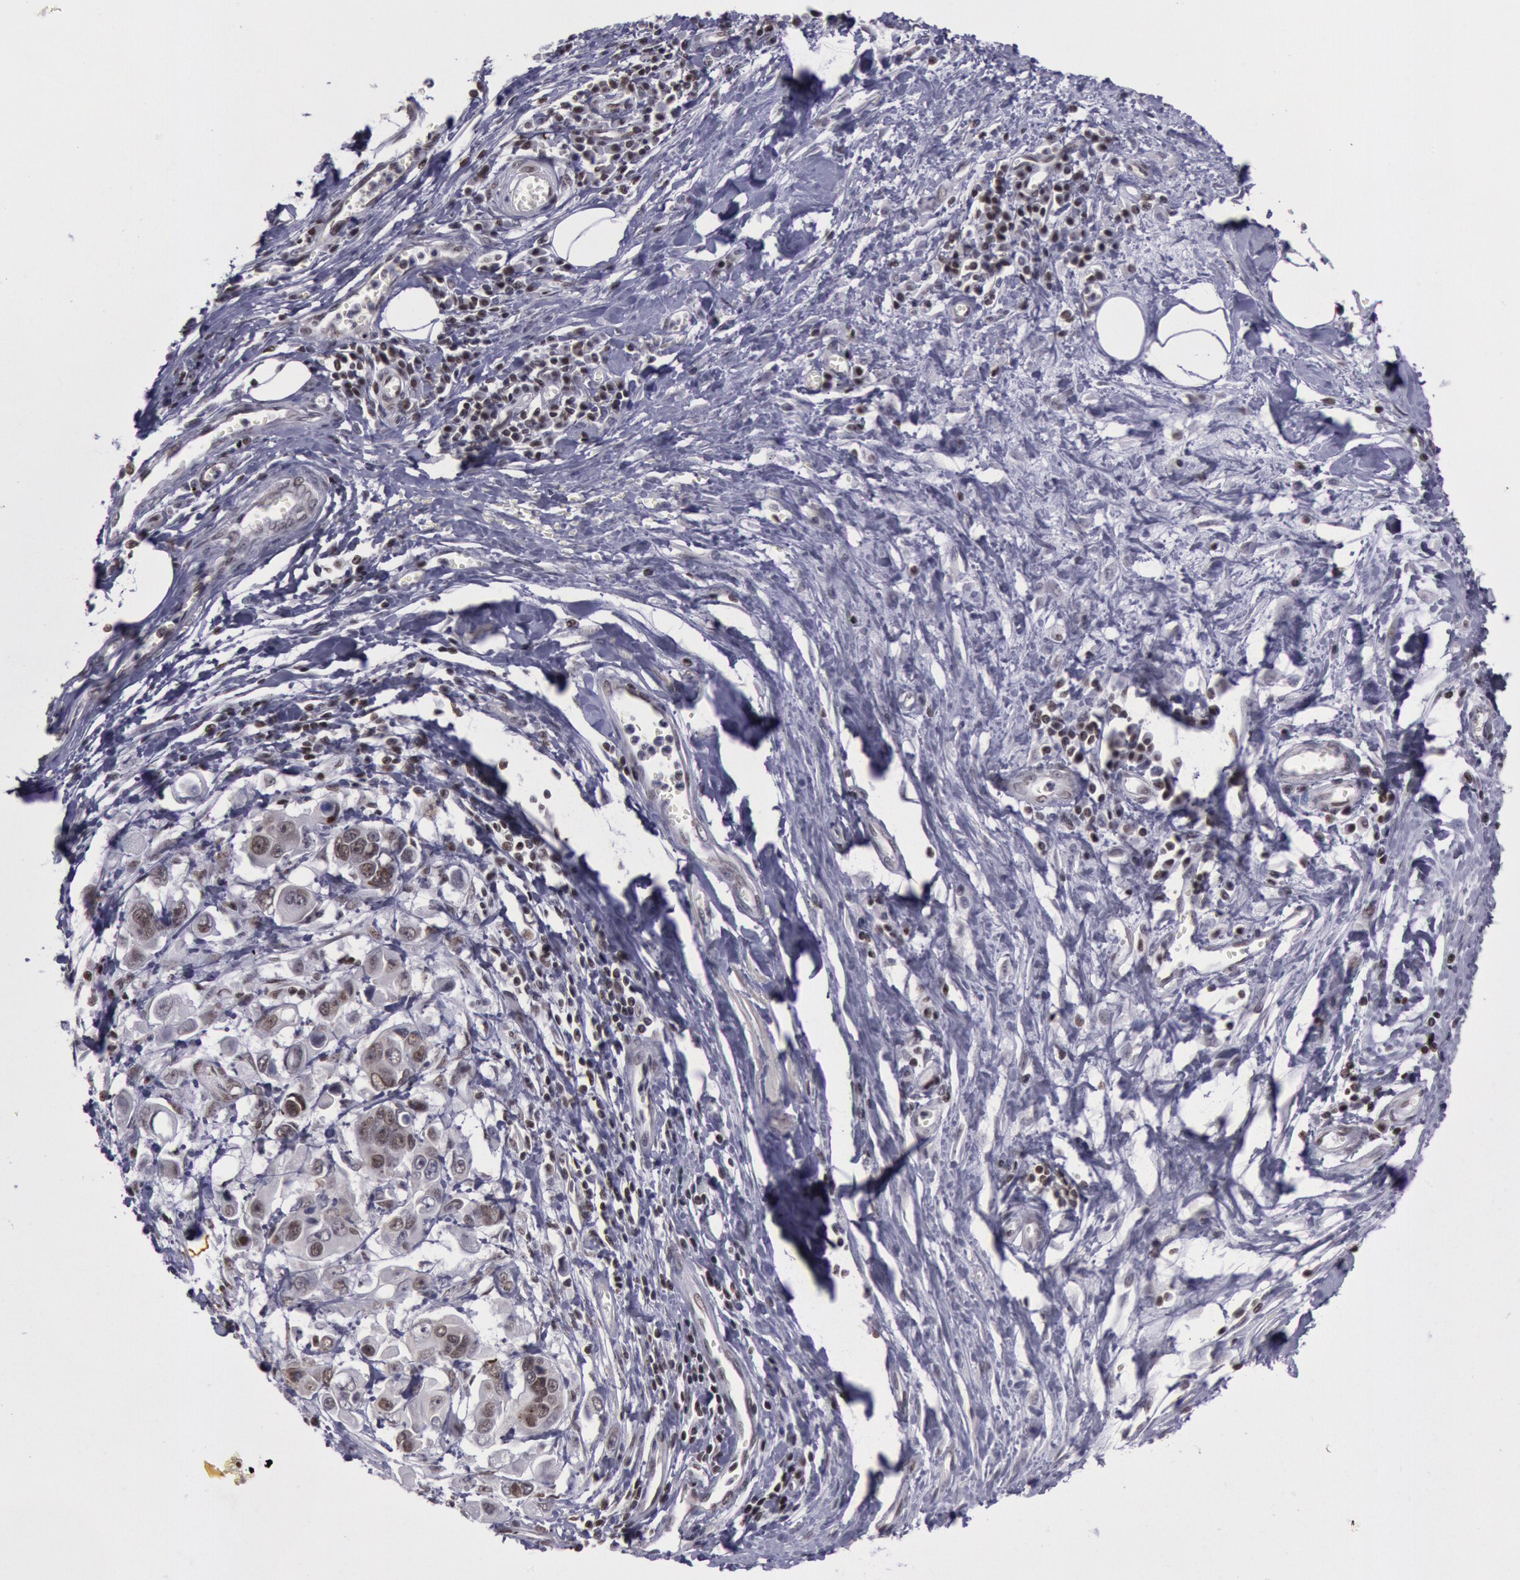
{"staining": {"intensity": "moderate", "quantity": ">75%", "location": "cytoplasmic/membranous,nuclear"}, "tissue": "stomach cancer", "cell_type": "Tumor cells", "image_type": "cancer", "snomed": [{"axis": "morphology", "description": "Adenocarcinoma, NOS"}, {"axis": "topography", "description": "Stomach, upper"}], "caption": "Immunohistochemistry micrograph of adenocarcinoma (stomach) stained for a protein (brown), which exhibits medium levels of moderate cytoplasmic/membranous and nuclear staining in about >75% of tumor cells.", "gene": "NKAP", "patient": {"sex": "male", "age": 80}}